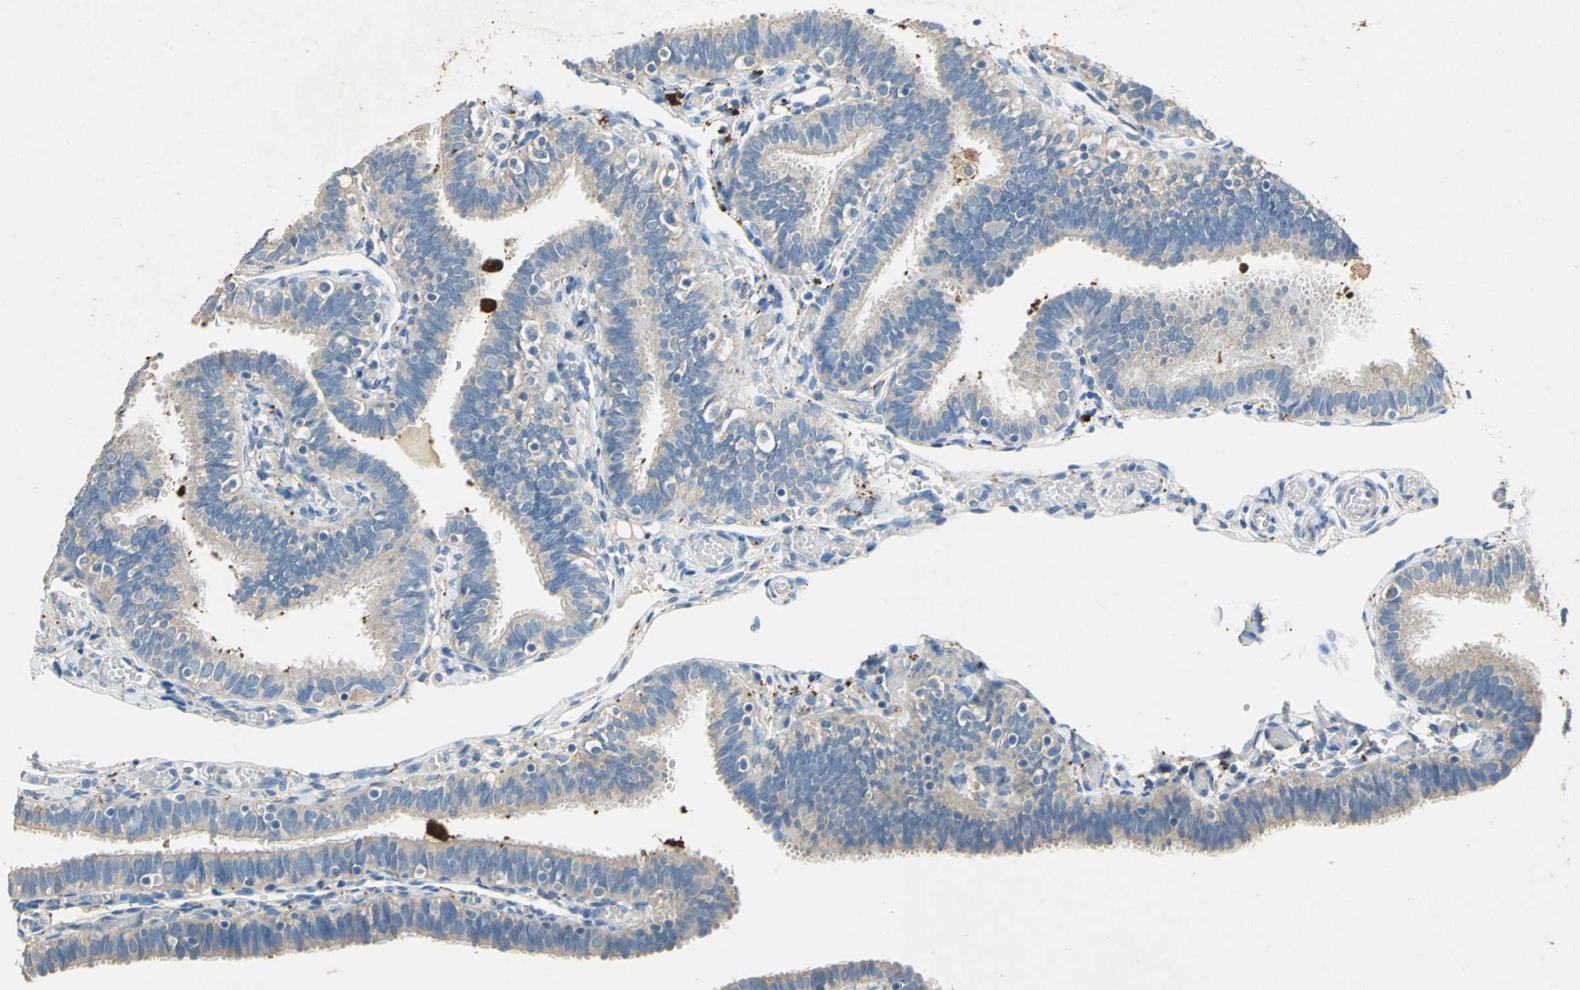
{"staining": {"intensity": "weak", "quantity": "25%-75%", "location": "cytoplasmic/membranous"}, "tissue": "fallopian tube", "cell_type": "Glandular cells", "image_type": "normal", "snomed": [{"axis": "morphology", "description": "Normal tissue, NOS"}, {"axis": "topography", "description": "Fallopian tube"}], "caption": "IHC photomicrograph of normal human fallopian tube stained for a protein (brown), which displays low levels of weak cytoplasmic/membranous positivity in about 25%-75% of glandular cells.", "gene": "ADAMTS5", "patient": {"sex": "female", "age": 46}}